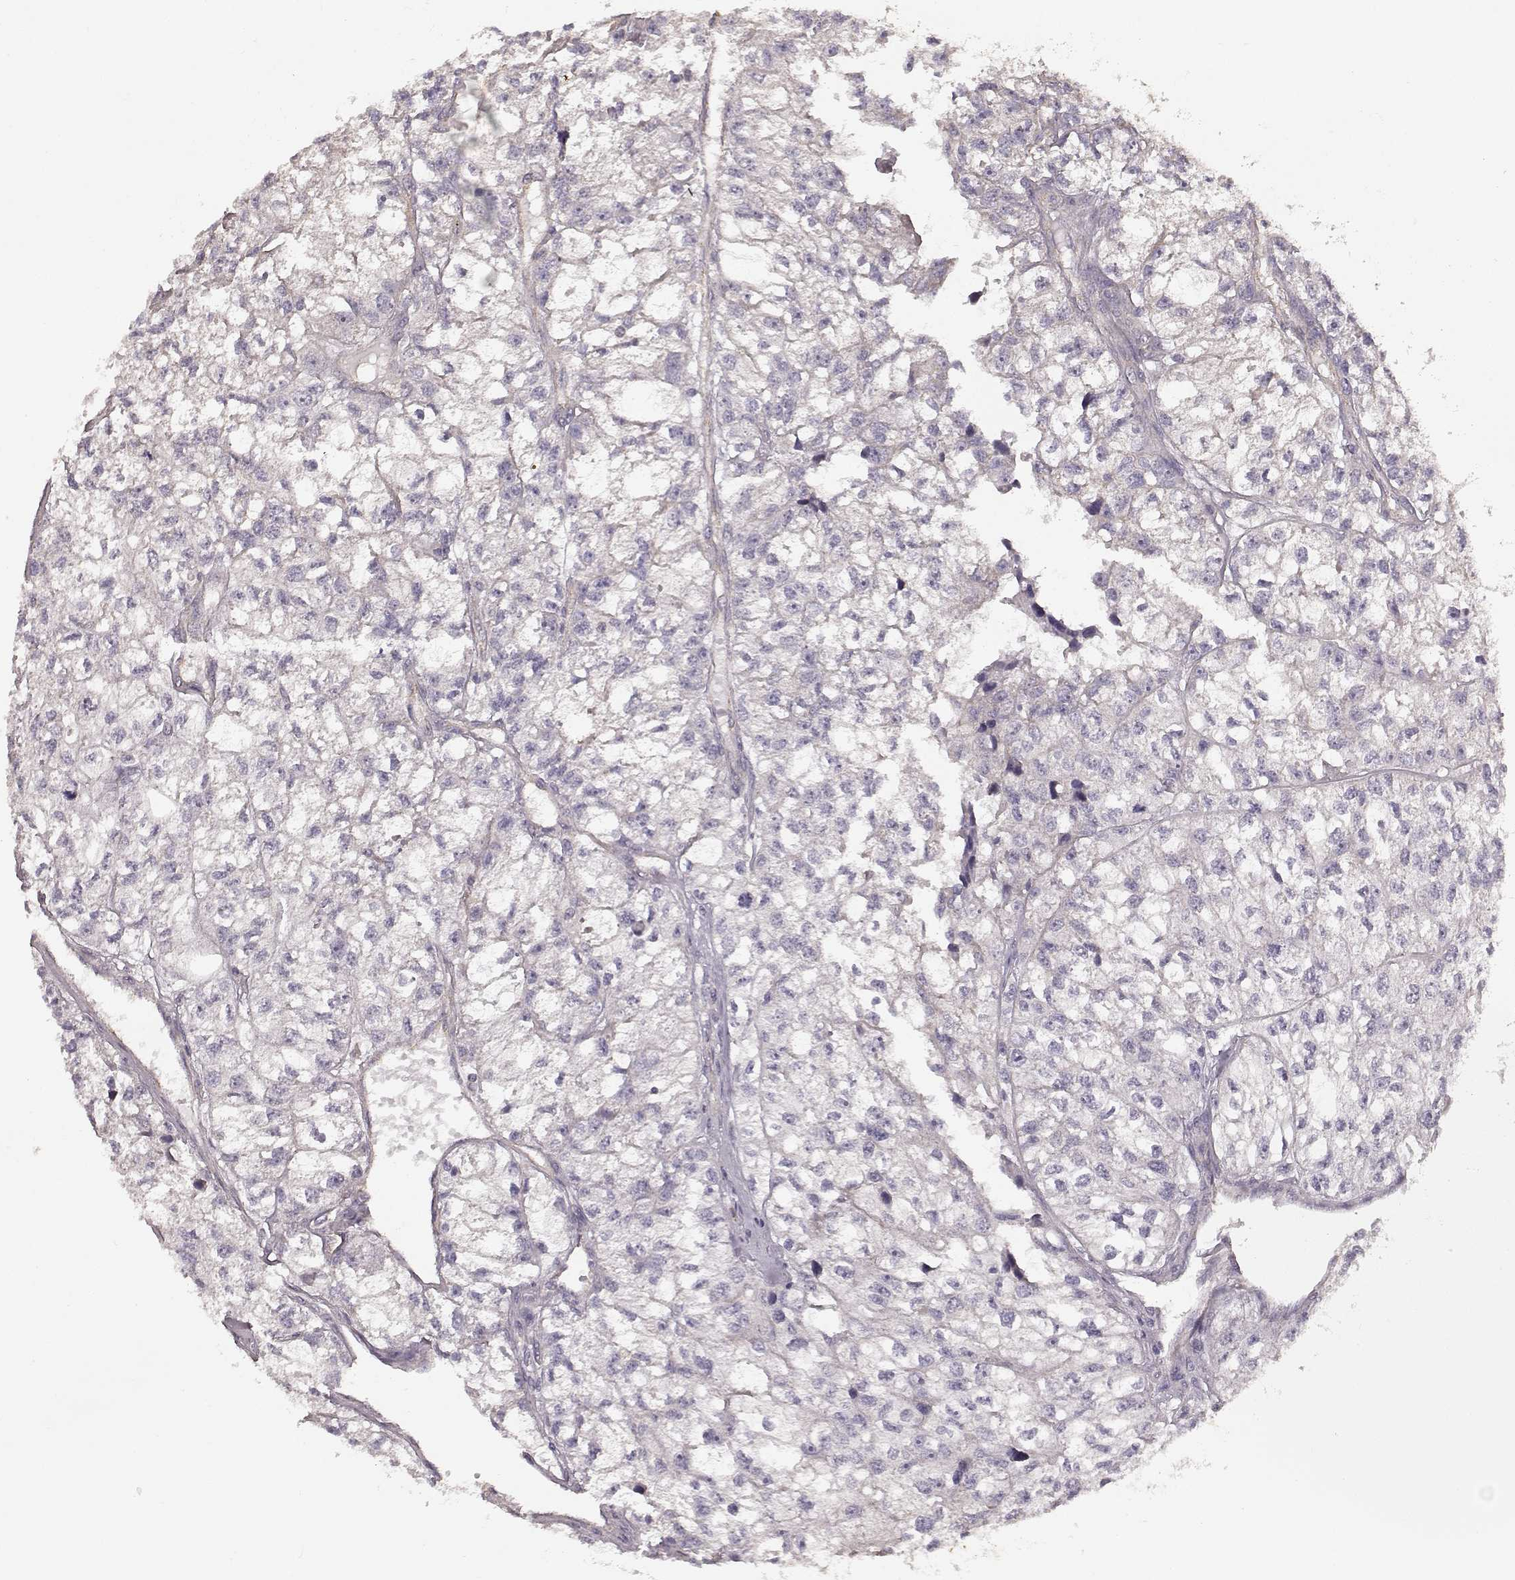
{"staining": {"intensity": "negative", "quantity": "none", "location": "none"}, "tissue": "renal cancer", "cell_type": "Tumor cells", "image_type": "cancer", "snomed": [{"axis": "morphology", "description": "Adenocarcinoma, NOS"}, {"axis": "topography", "description": "Kidney"}], "caption": "IHC image of renal adenocarcinoma stained for a protein (brown), which reveals no expression in tumor cells.", "gene": "ERBB3", "patient": {"sex": "male", "age": 56}}